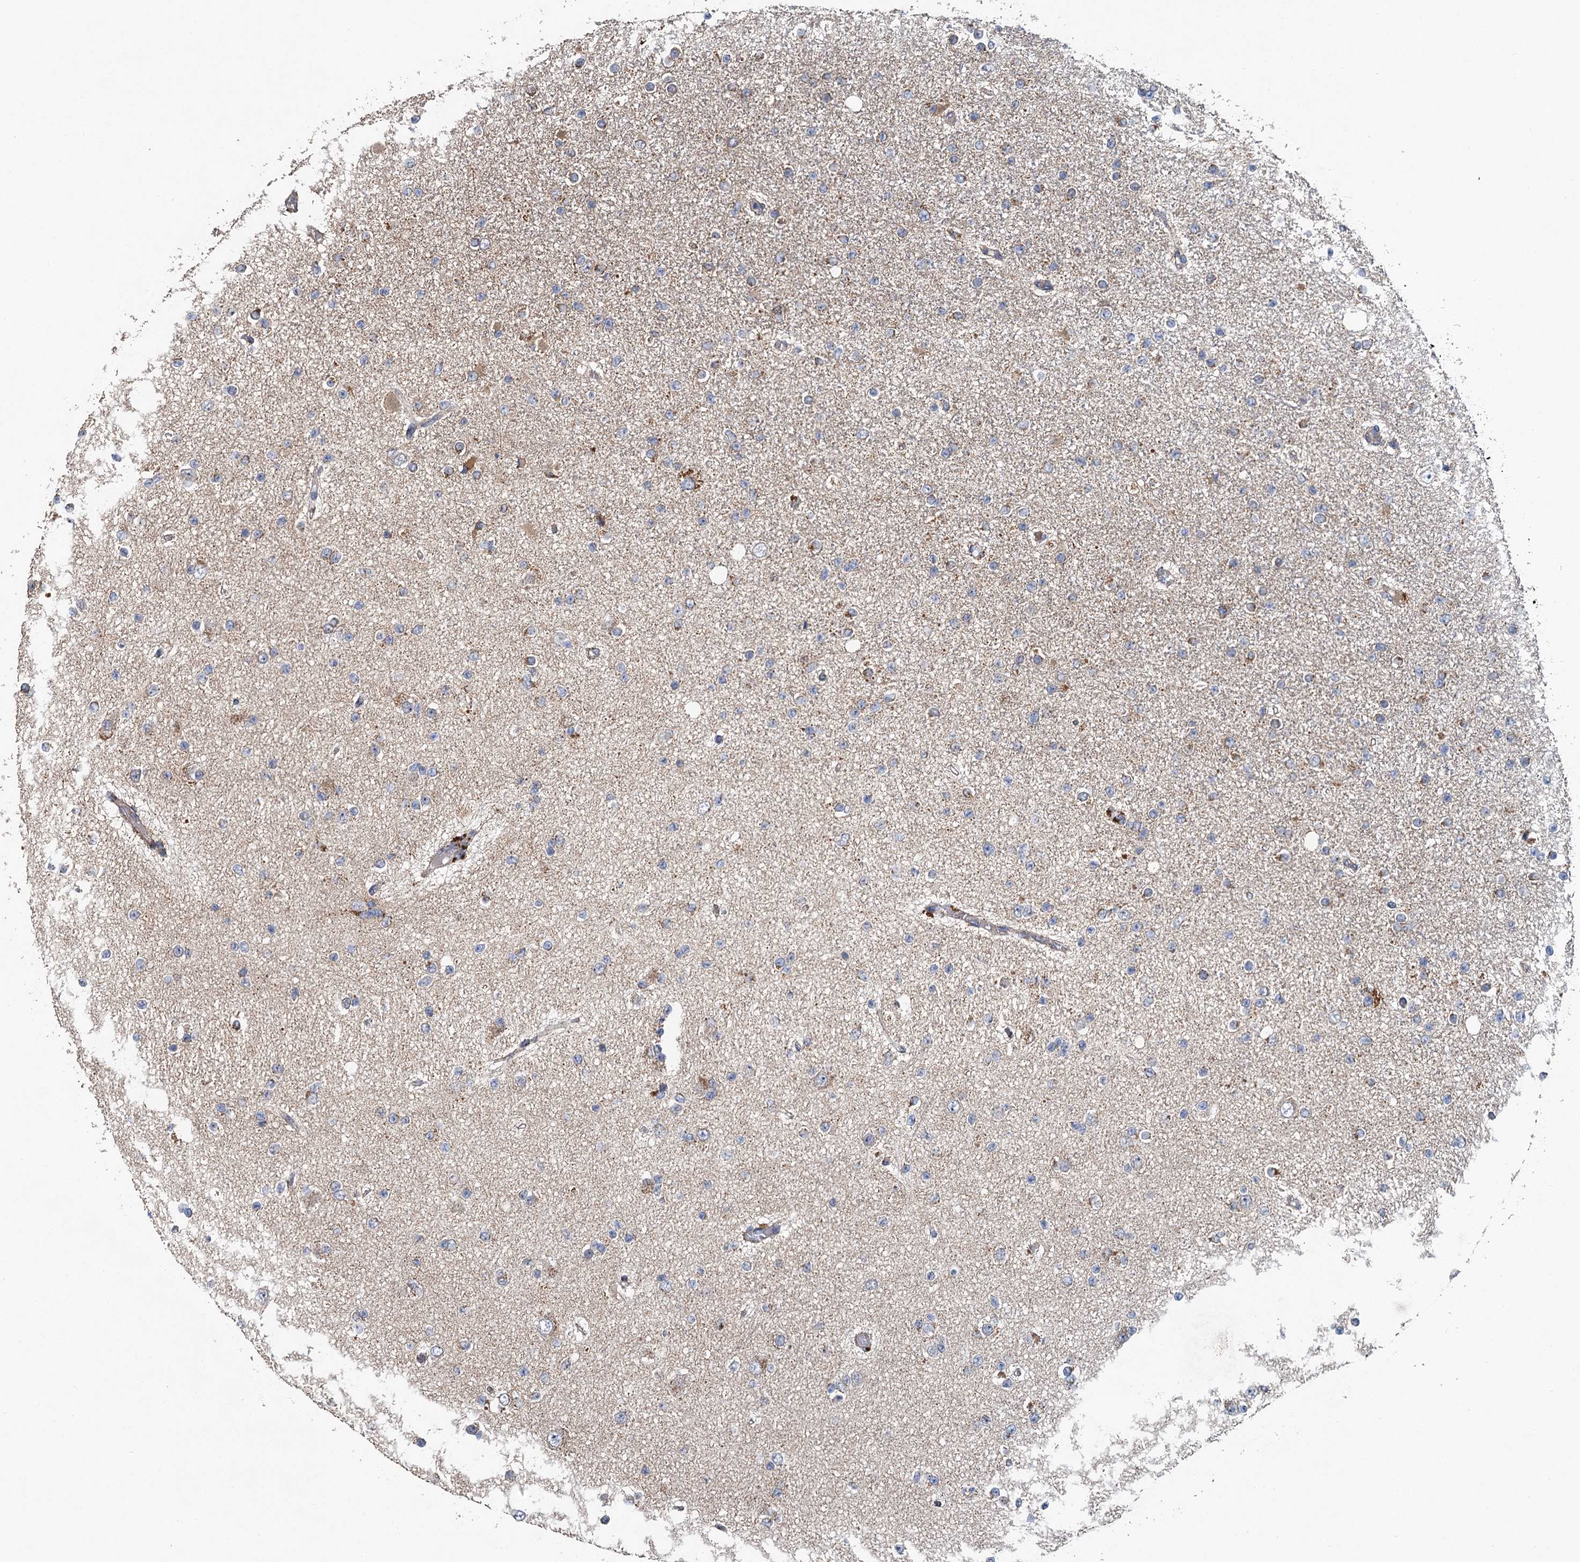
{"staining": {"intensity": "negative", "quantity": "none", "location": "none"}, "tissue": "glioma", "cell_type": "Tumor cells", "image_type": "cancer", "snomed": [{"axis": "morphology", "description": "Glioma, malignant, Low grade"}, {"axis": "topography", "description": "Brain"}], "caption": "Malignant glioma (low-grade) stained for a protein using immunohistochemistry demonstrates no positivity tumor cells.", "gene": "BCS1L", "patient": {"sex": "female", "age": 22}}